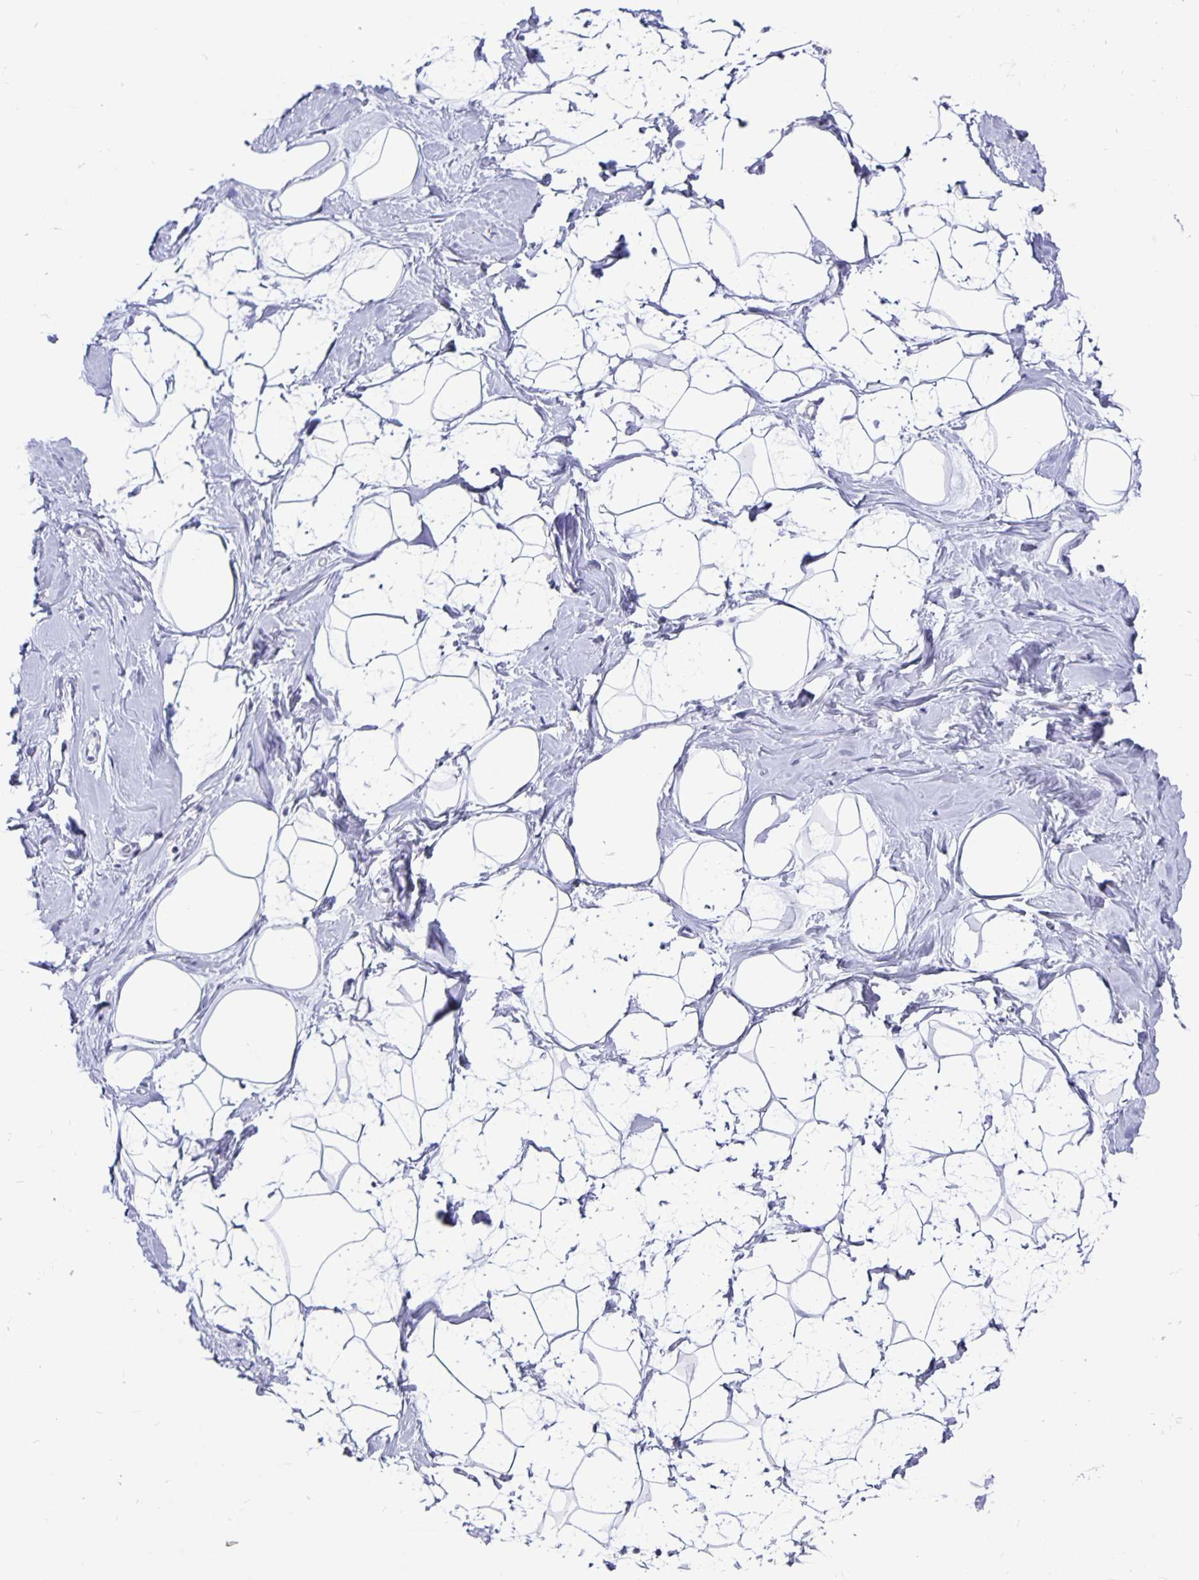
{"staining": {"intensity": "negative", "quantity": "none", "location": "none"}, "tissue": "breast", "cell_type": "Adipocytes", "image_type": "normal", "snomed": [{"axis": "morphology", "description": "Normal tissue, NOS"}, {"axis": "topography", "description": "Breast"}], "caption": "Human breast stained for a protein using IHC shows no expression in adipocytes.", "gene": "ODF3B", "patient": {"sex": "female", "age": 32}}